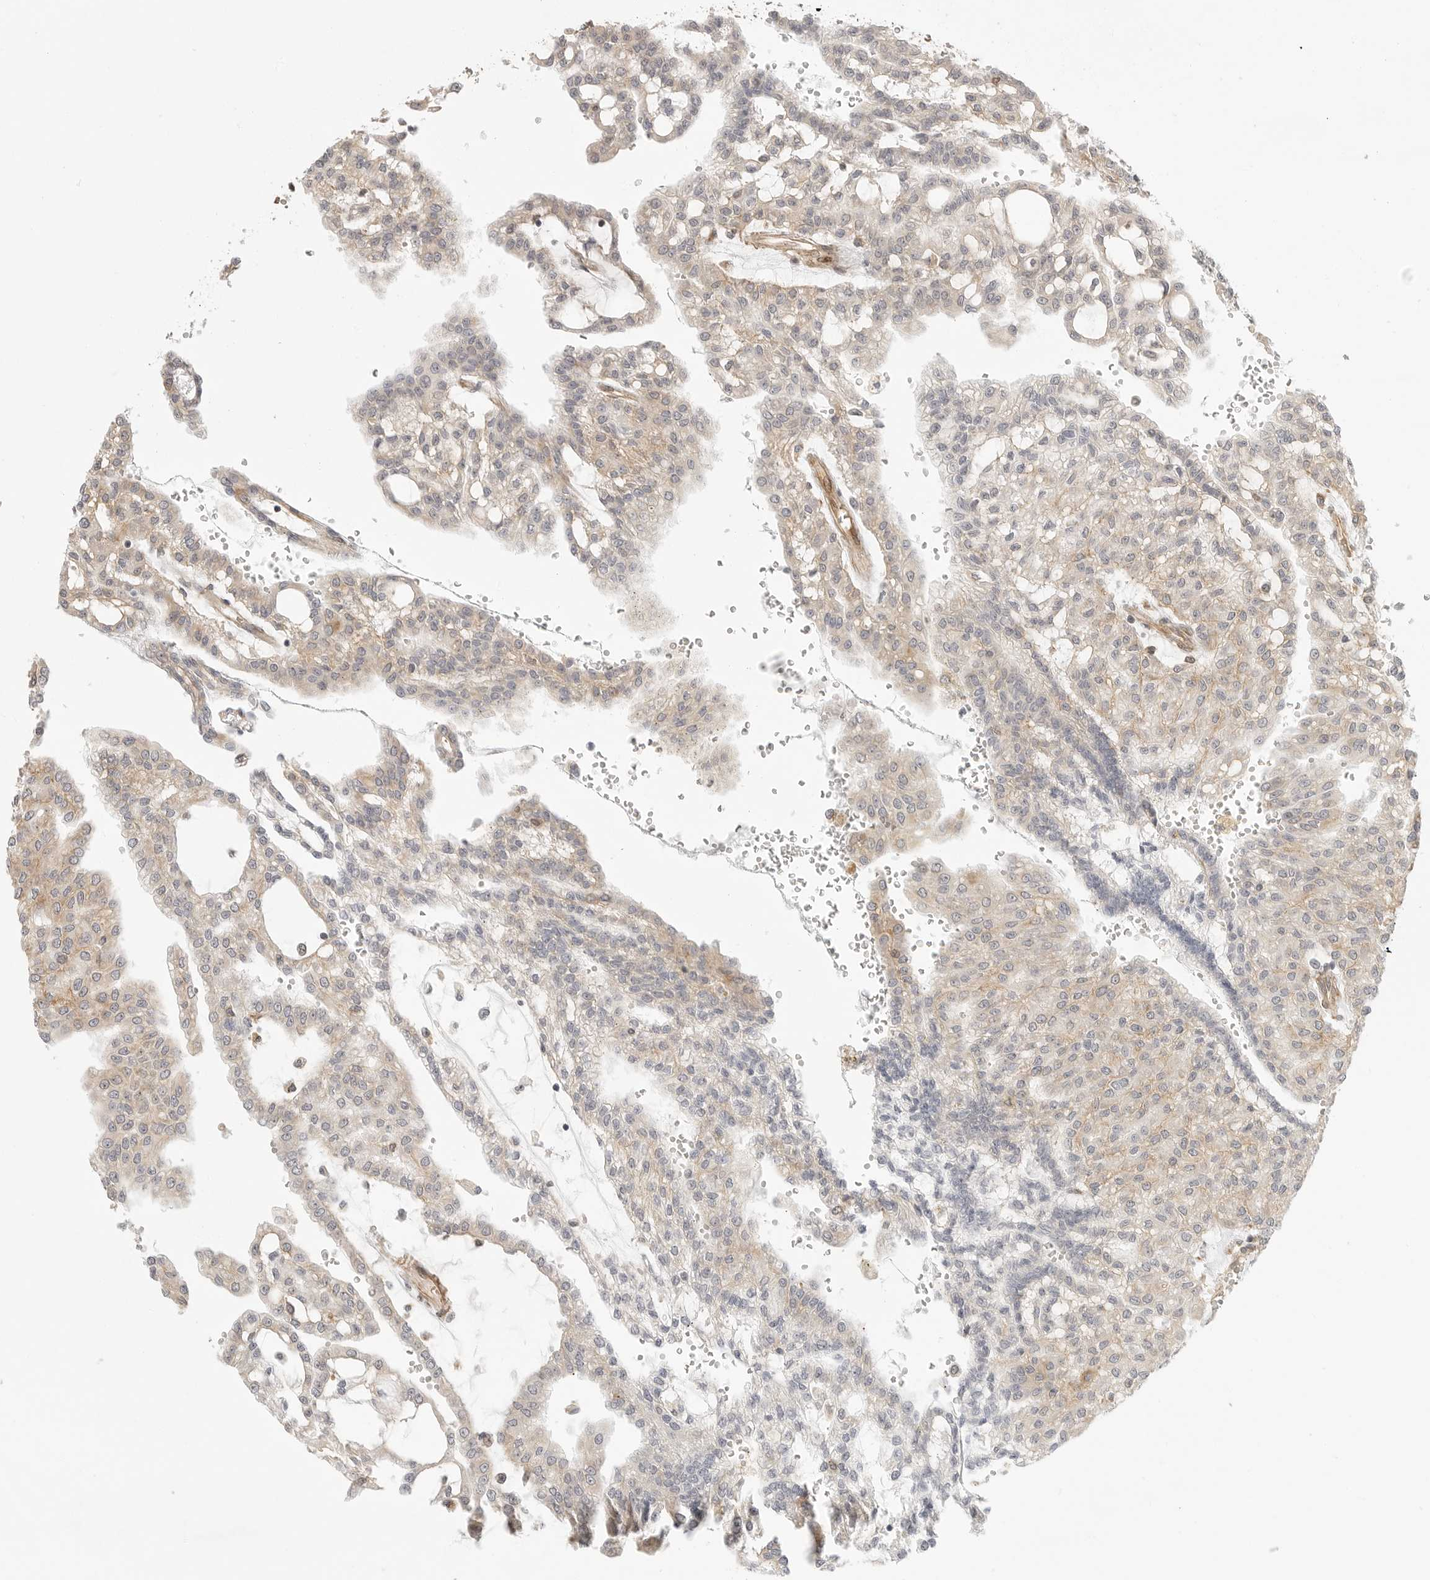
{"staining": {"intensity": "weak", "quantity": ">75%", "location": "cytoplasmic/membranous"}, "tissue": "renal cancer", "cell_type": "Tumor cells", "image_type": "cancer", "snomed": [{"axis": "morphology", "description": "Adenocarcinoma, NOS"}, {"axis": "topography", "description": "Kidney"}], "caption": "Renal adenocarcinoma tissue displays weak cytoplasmic/membranous expression in approximately >75% of tumor cells", "gene": "ATOH7", "patient": {"sex": "male", "age": 63}}